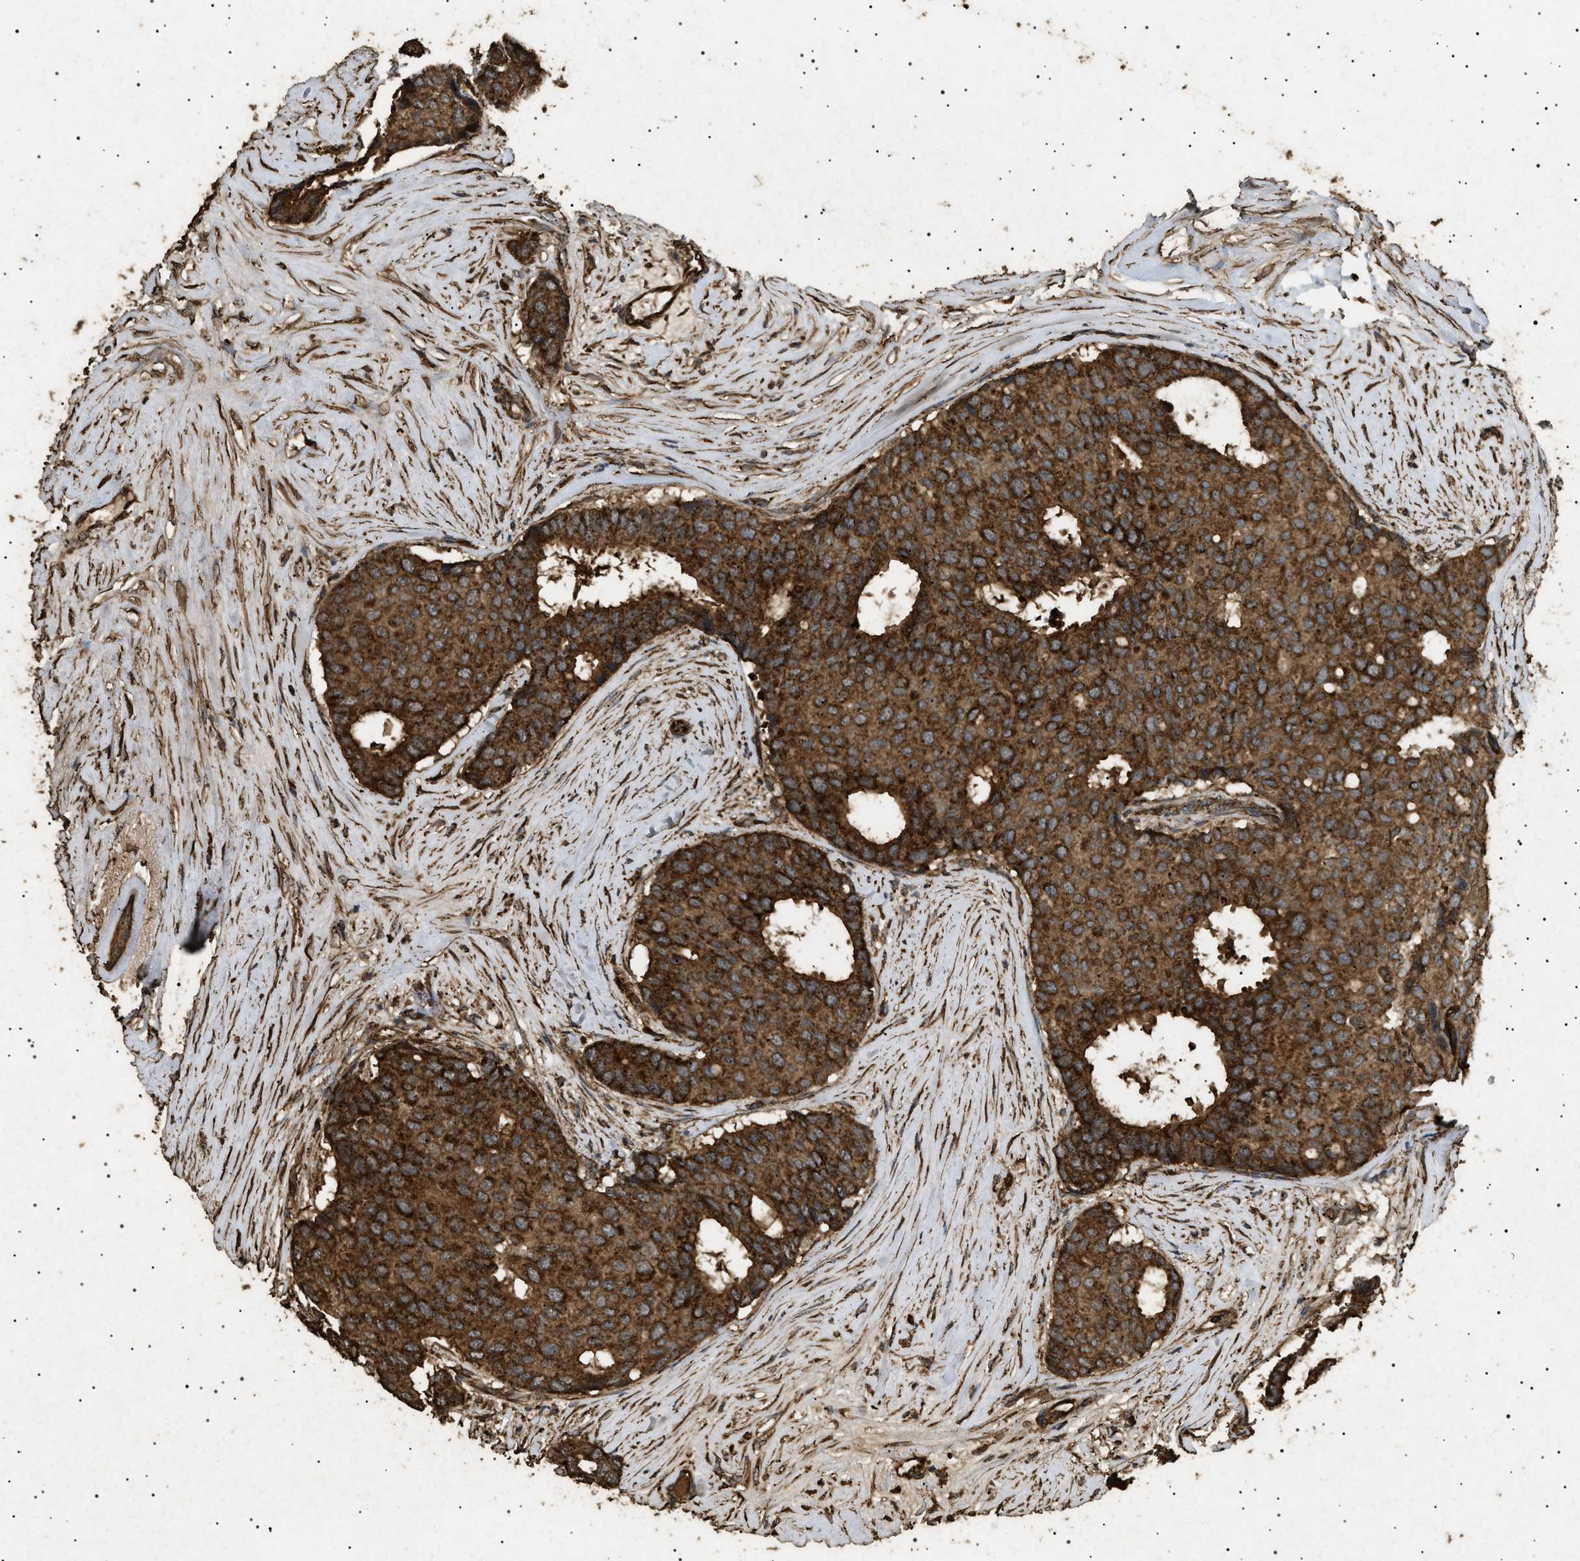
{"staining": {"intensity": "strong", "quantity": ">75%", "location": "cytoplasmic/membranous"}, "tissue": "breast cancer", "cell_type": "Tumor cells", "image_type": "cancer", "snomed": [{"axis": "morphology", "description": "Duct carcinoma"}, {"axis": "topography", "description": "Breast"}], "caption": "Human breast cancer stained with a brown dye reveals strong cytoplasmic/membranous positive staining in about >75% of tumor cells.", "gene": "CYRIA", "patient": {"sex": "female", "age": 75}}